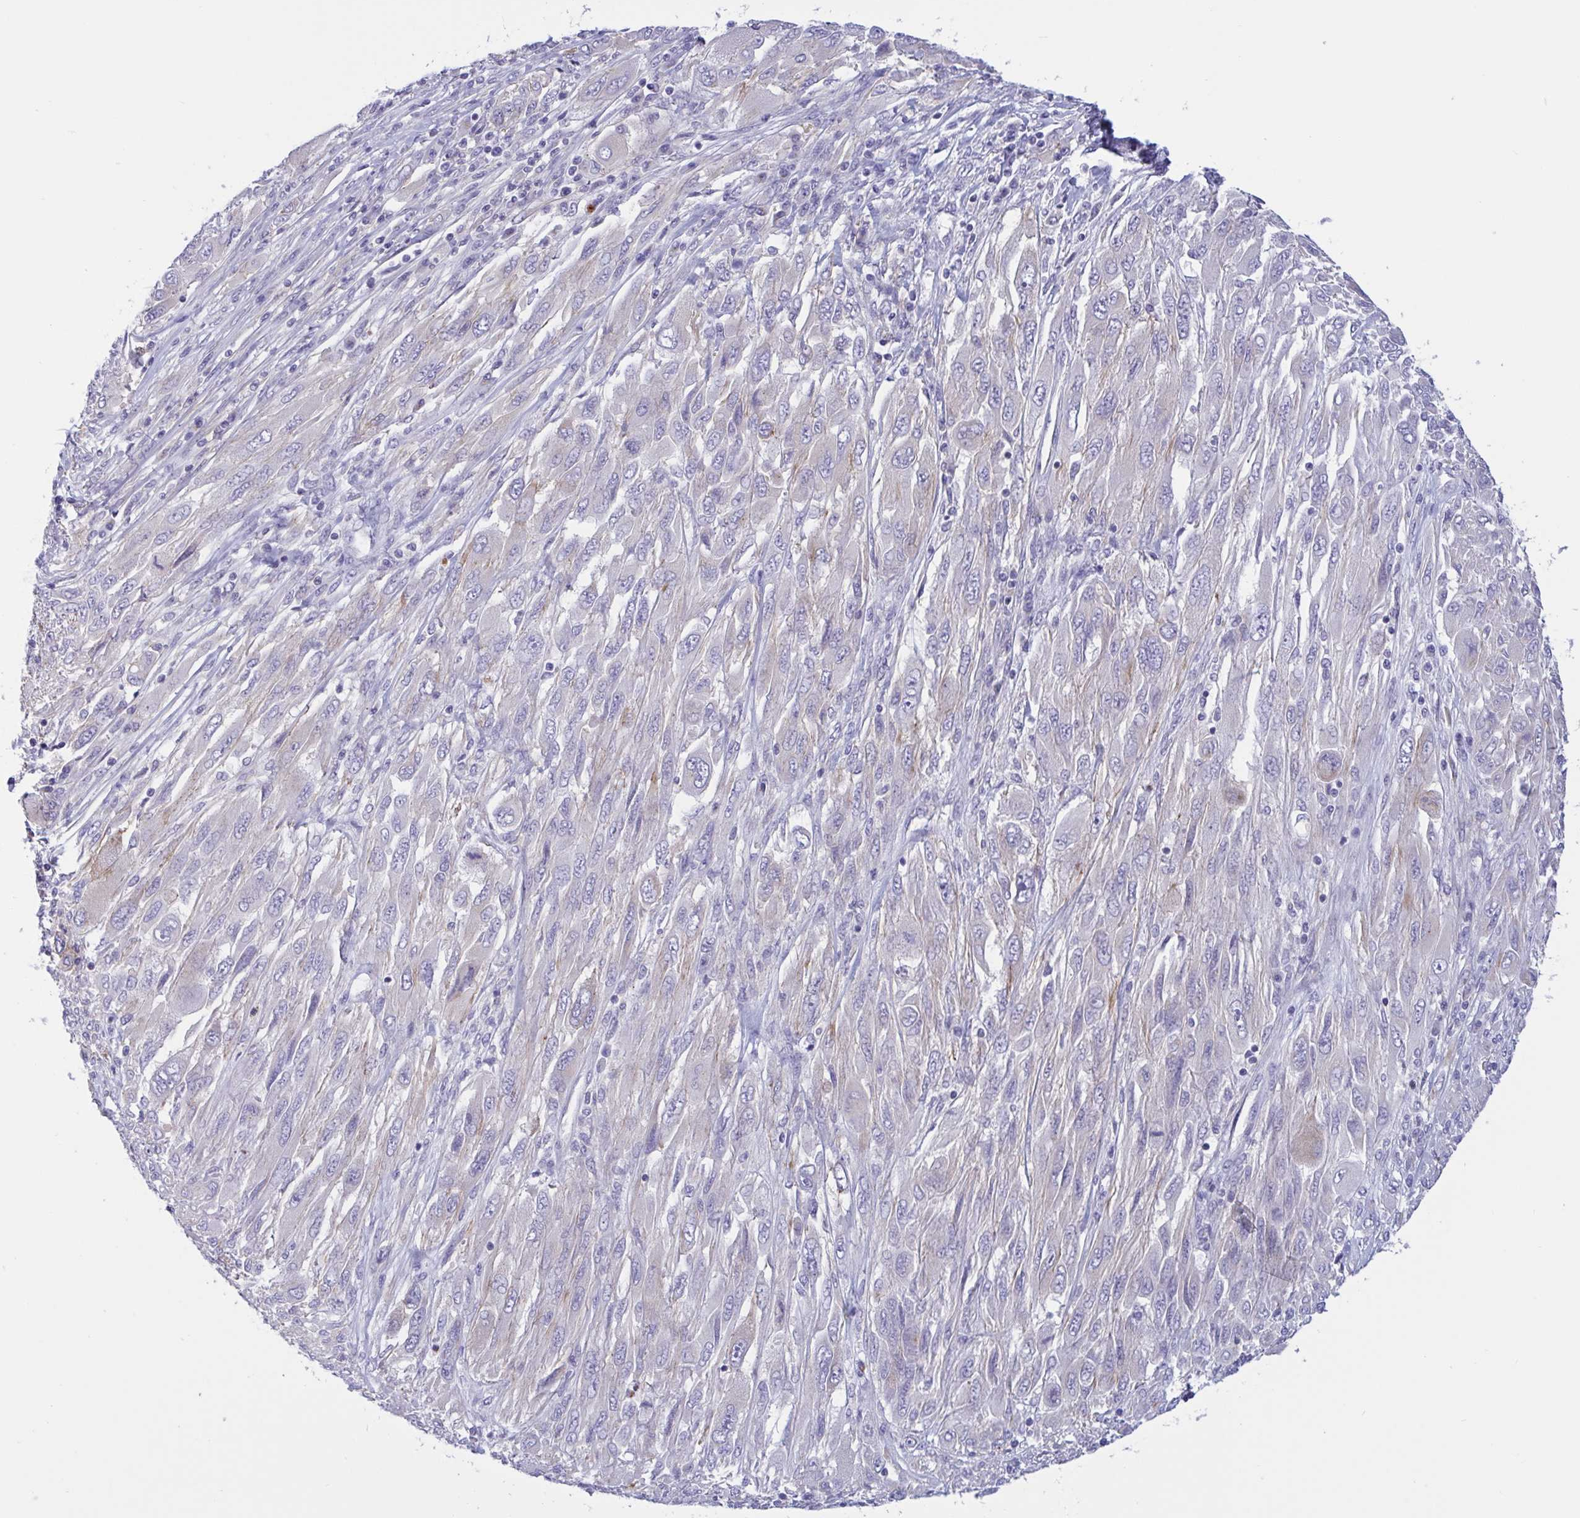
{"staining": {"intensity": "negative", "quantity": "none", "location": "none"}, "tissue": "melanoma", "cell_type": "Tumor cells", "image_type": "cancer", "snomed": [{"axis": "morphology", "description": "Malignant melanoma, NOS"}, {"axis": "topography", "description": "Skin"}], "caption": "A high-resolution histopathology image shows immunohistochemistry (IHC) staining of melanoma, which reveals no significant expression in tumor cells. The staining was performed using DAB to visualize the protein expression in brown, while the nuclei were stained in blue with hematoxylin (Magnification: 20x).", "gene": "OXLD1", "patient": {"sex": "female", "age": 91}}